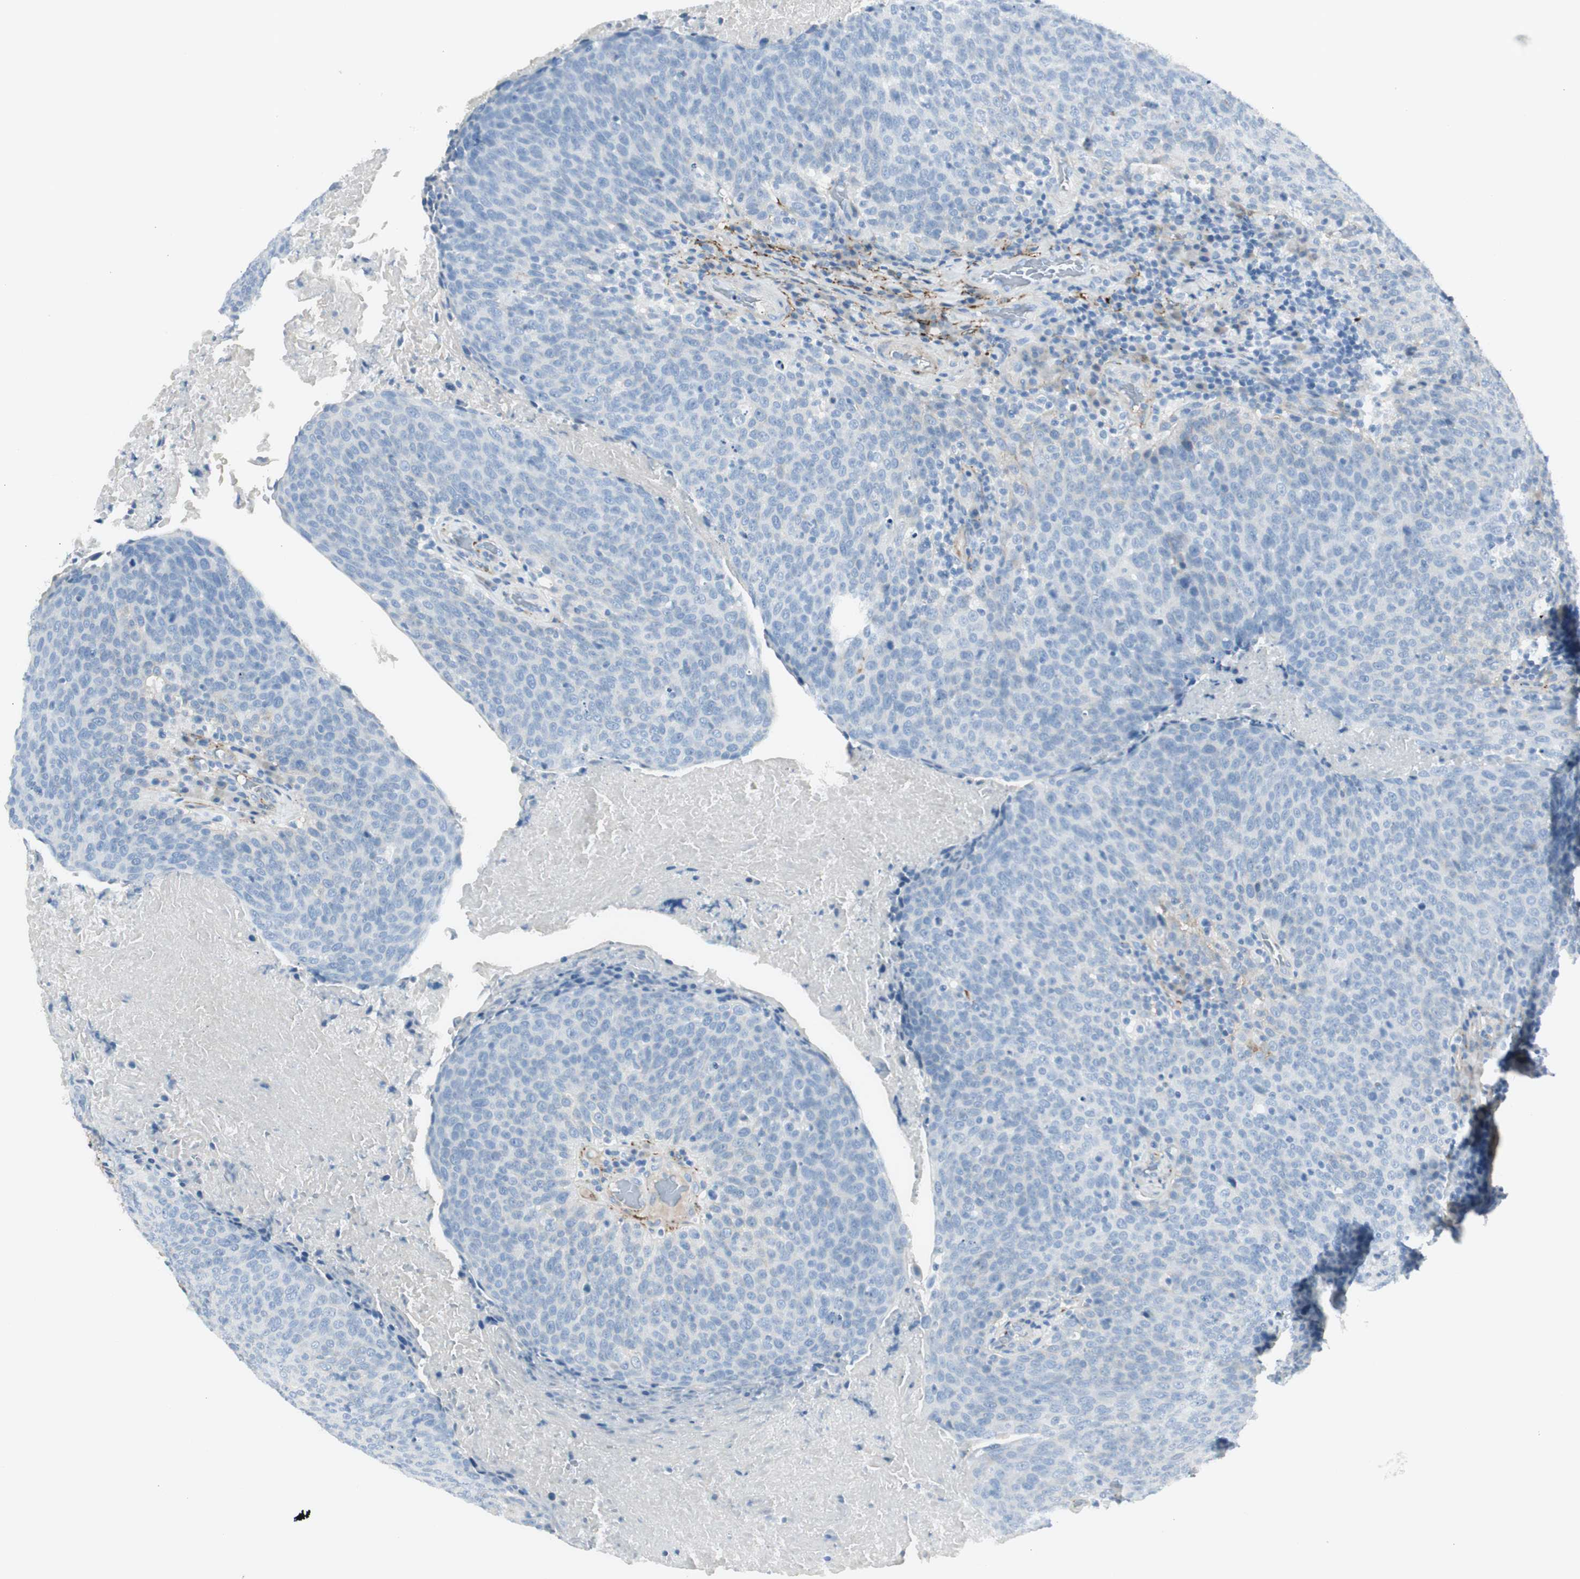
{"staining": {"intensity": "negative", "quantity": "none", "location": "none"}, "tissue": "head and neck cancer", "cell_type": "Tumor cells", "image_type": "cancer", "snomed": [{"axis": "morphology", "description": "Squamous cell carcinoma, NOS"}, {"axis": "morphology", "description": "Squamous cell carcinoma, metastatic, NOS"}, {"axis": "topography", "description": "Lymph node"}, {"axis": "topography", "description": "Head-Neck"}], "caption": "An immunohistochemistry image of head and neck squamous cell carcinoma is shown. There is no staining in tumor cells of head and neck squamous cell carcinoma.", "gene": "CACNA2D1", "patient": {"sex": "male", "age": 62}}